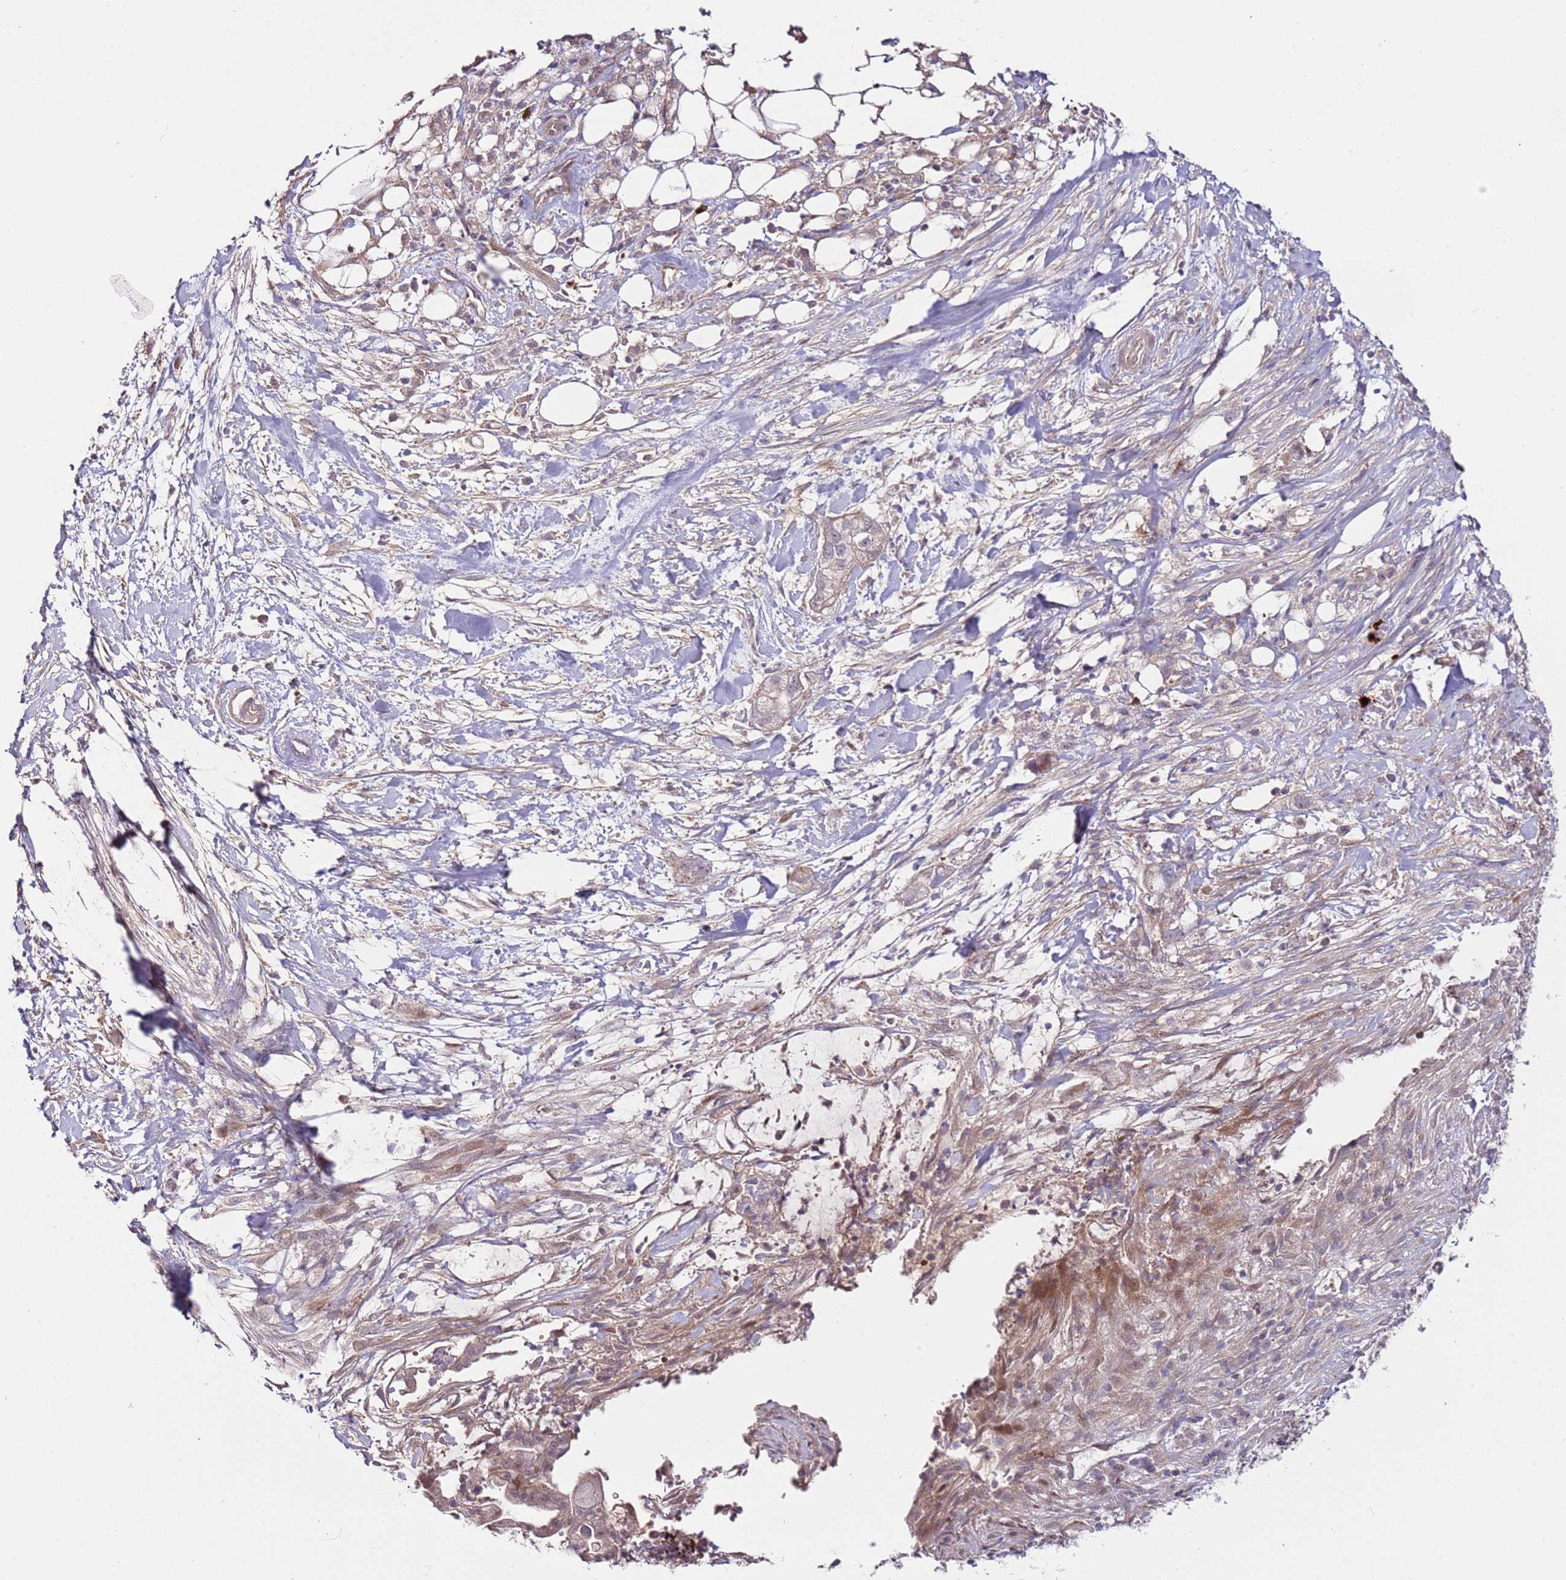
{"staining": {"intensity": "moderate", "quantity": "25%-75%", "location": "cytoplasmic/membranous"}, "tissue": "pancreatic cancer", "cell_type": "Tumor cells", "image_type": "cancer", "snomed": [{"axis": "morphology", "description": "Adenocarcinoma, NOS"}, {"axis": "topography", "description": "Pancreas"}], "caption": "DAB (3,3'-diaminobenzidine) immunohistochemical staining of pancreatic cancer (adenocarcinoma) exhibits moderate cytoplasmic/membranous protein staining in about 25%-75% of tumor cells.", "gene": "MTG2", "patient": {"sex": "male", "age": 44}}